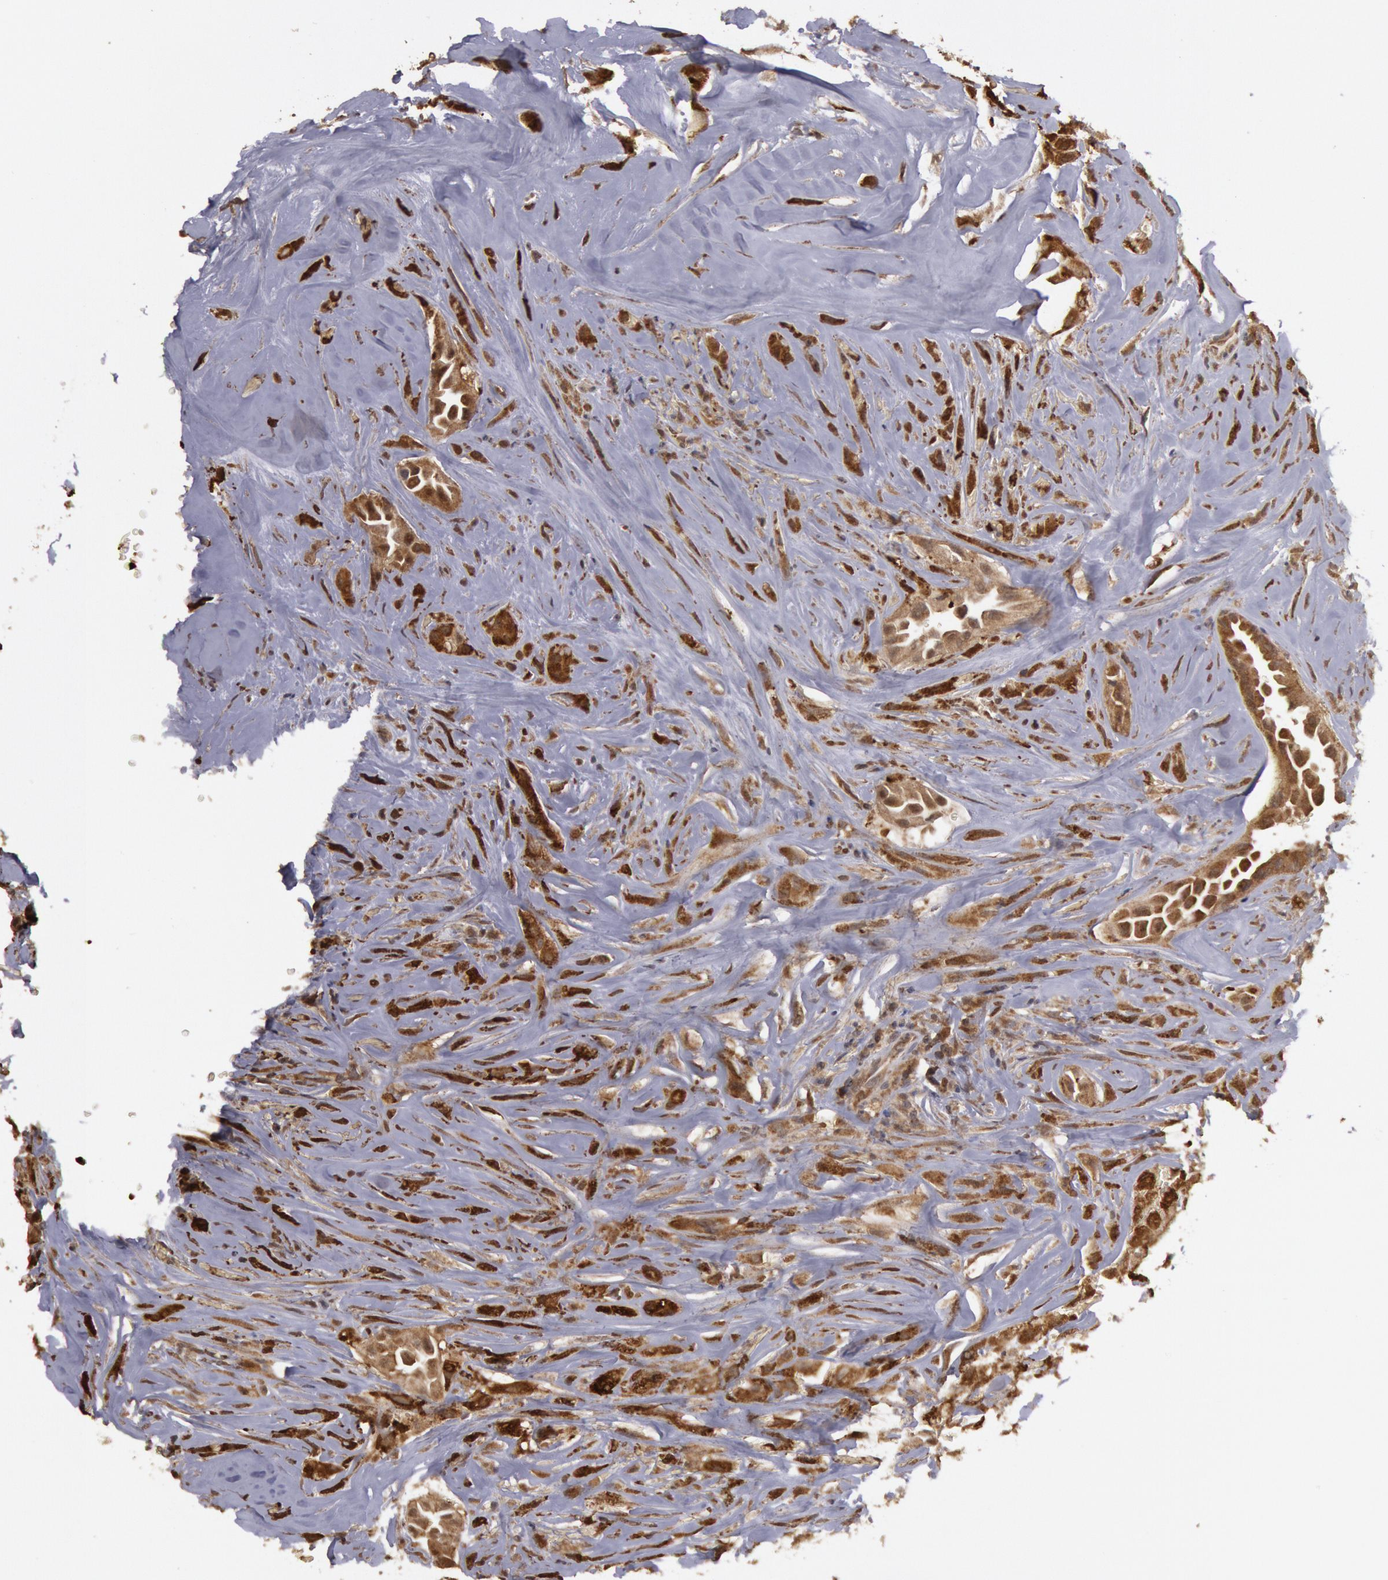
{"staining": {"intensity": "strong", "quantity": ">75%", "location": "cytoplasmic/membranous"}, "tissue": "thyroid cancer", "cell_type": "Tumor cells", "image_type": "cancer", "snomed": [{"axis": "morphology", "description": "Papillary adenocarcinoma, NOS"}, {"axis": "topography", "description": "Thyroid gland"}], "caption": "Tumor cells exhibit high levels of strong cytoplasmic/membranous positivity in about >75% of cells in papillary adenocarcinoma (thyroid).", "gene": "USP14", "patient": {"sex": "male", "age": 87}}